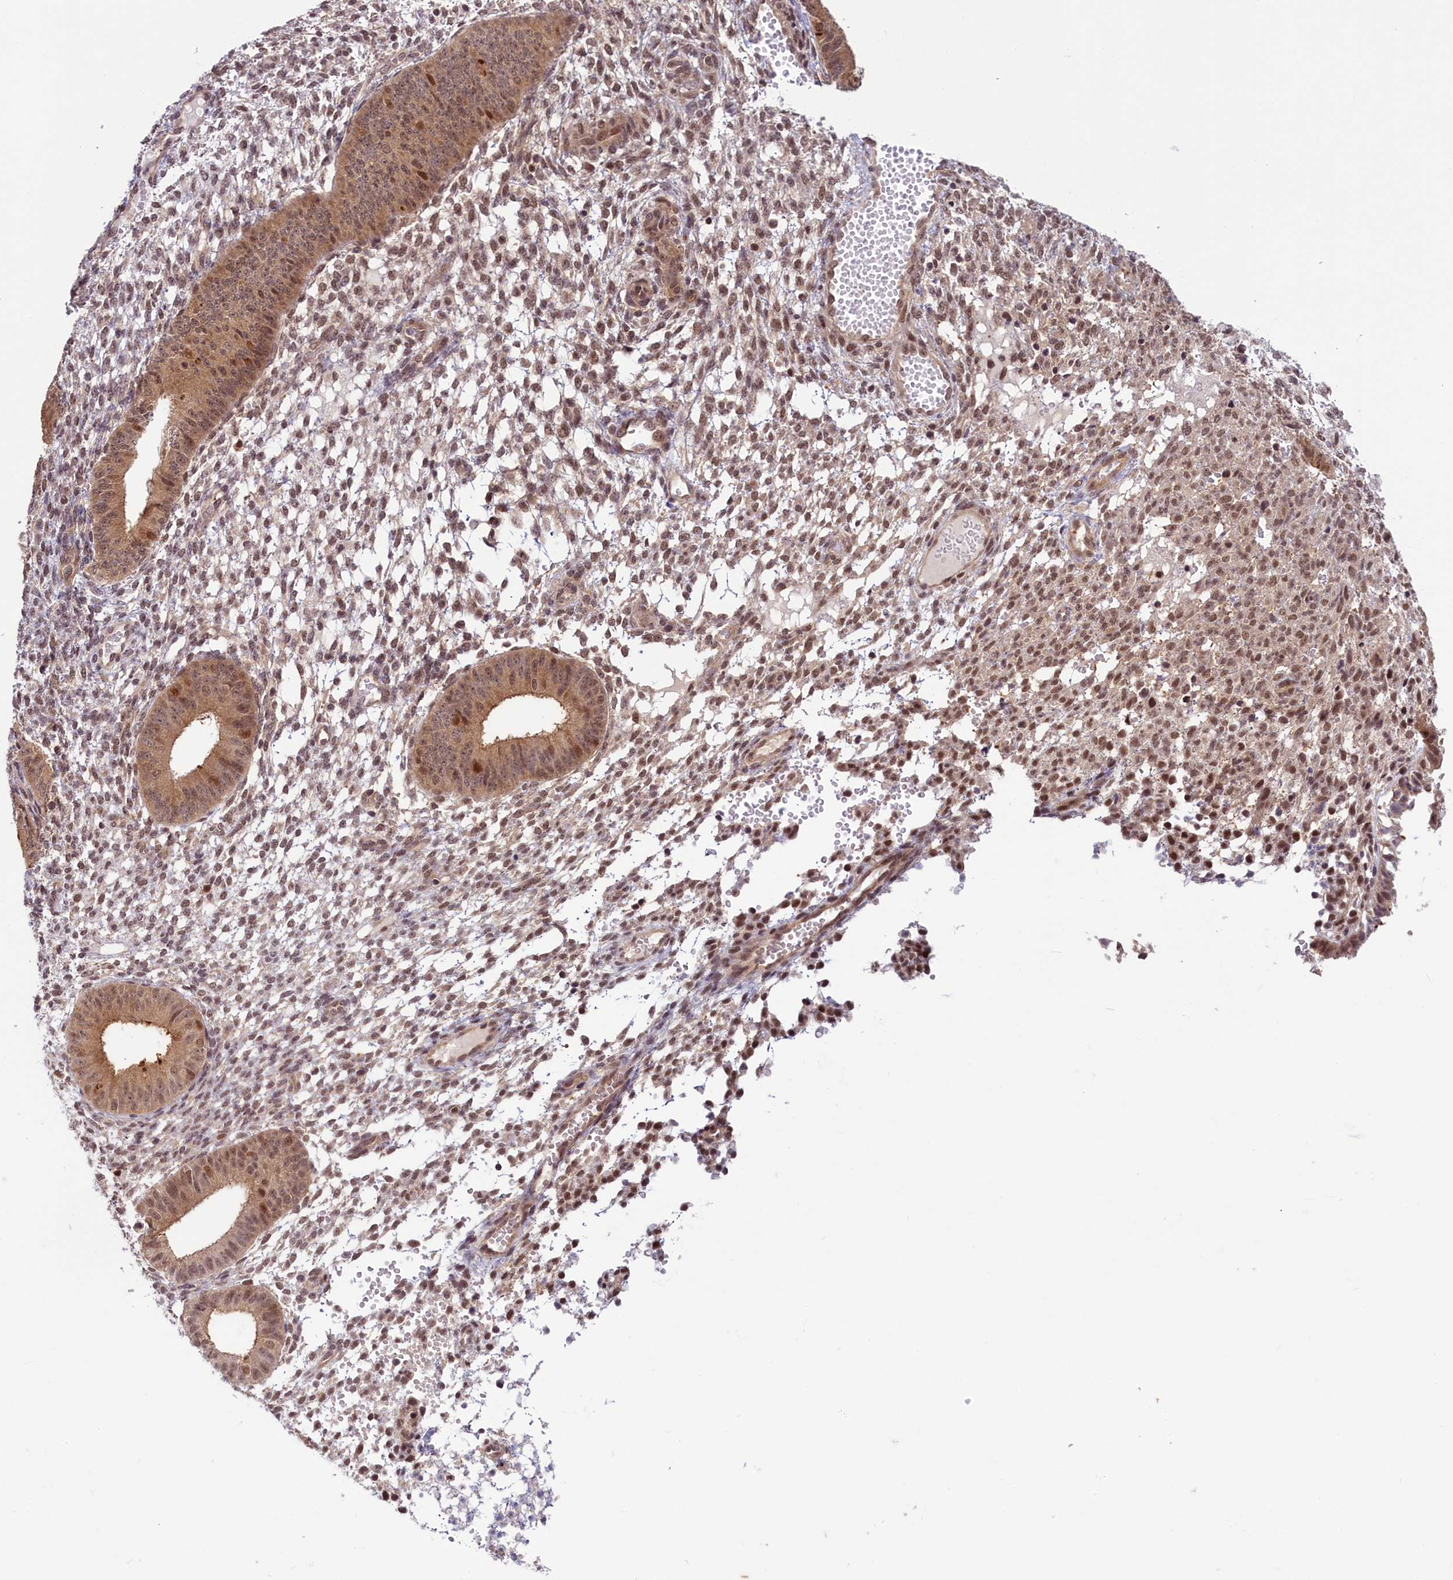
{"staining": {"intensity": "moderate", "quantity": ">75%", "location": "nuclear"}, "tissue": "endometrium", "cell_type": "Cells in endometrial stroma", "image_type": "normal", "snomed": [{"axis": "morphology", "description": "Normal tissue, NOS"}, {"axis": "topography", "description": "Endometrium"}], "caption": "An image of endometrium stained for a protein demonstrates moderate nuclear brown staining in cells in endometrial stroma.", "gene": "SLC7A6OS", "patient": {"sex": "female", "age": 49}}